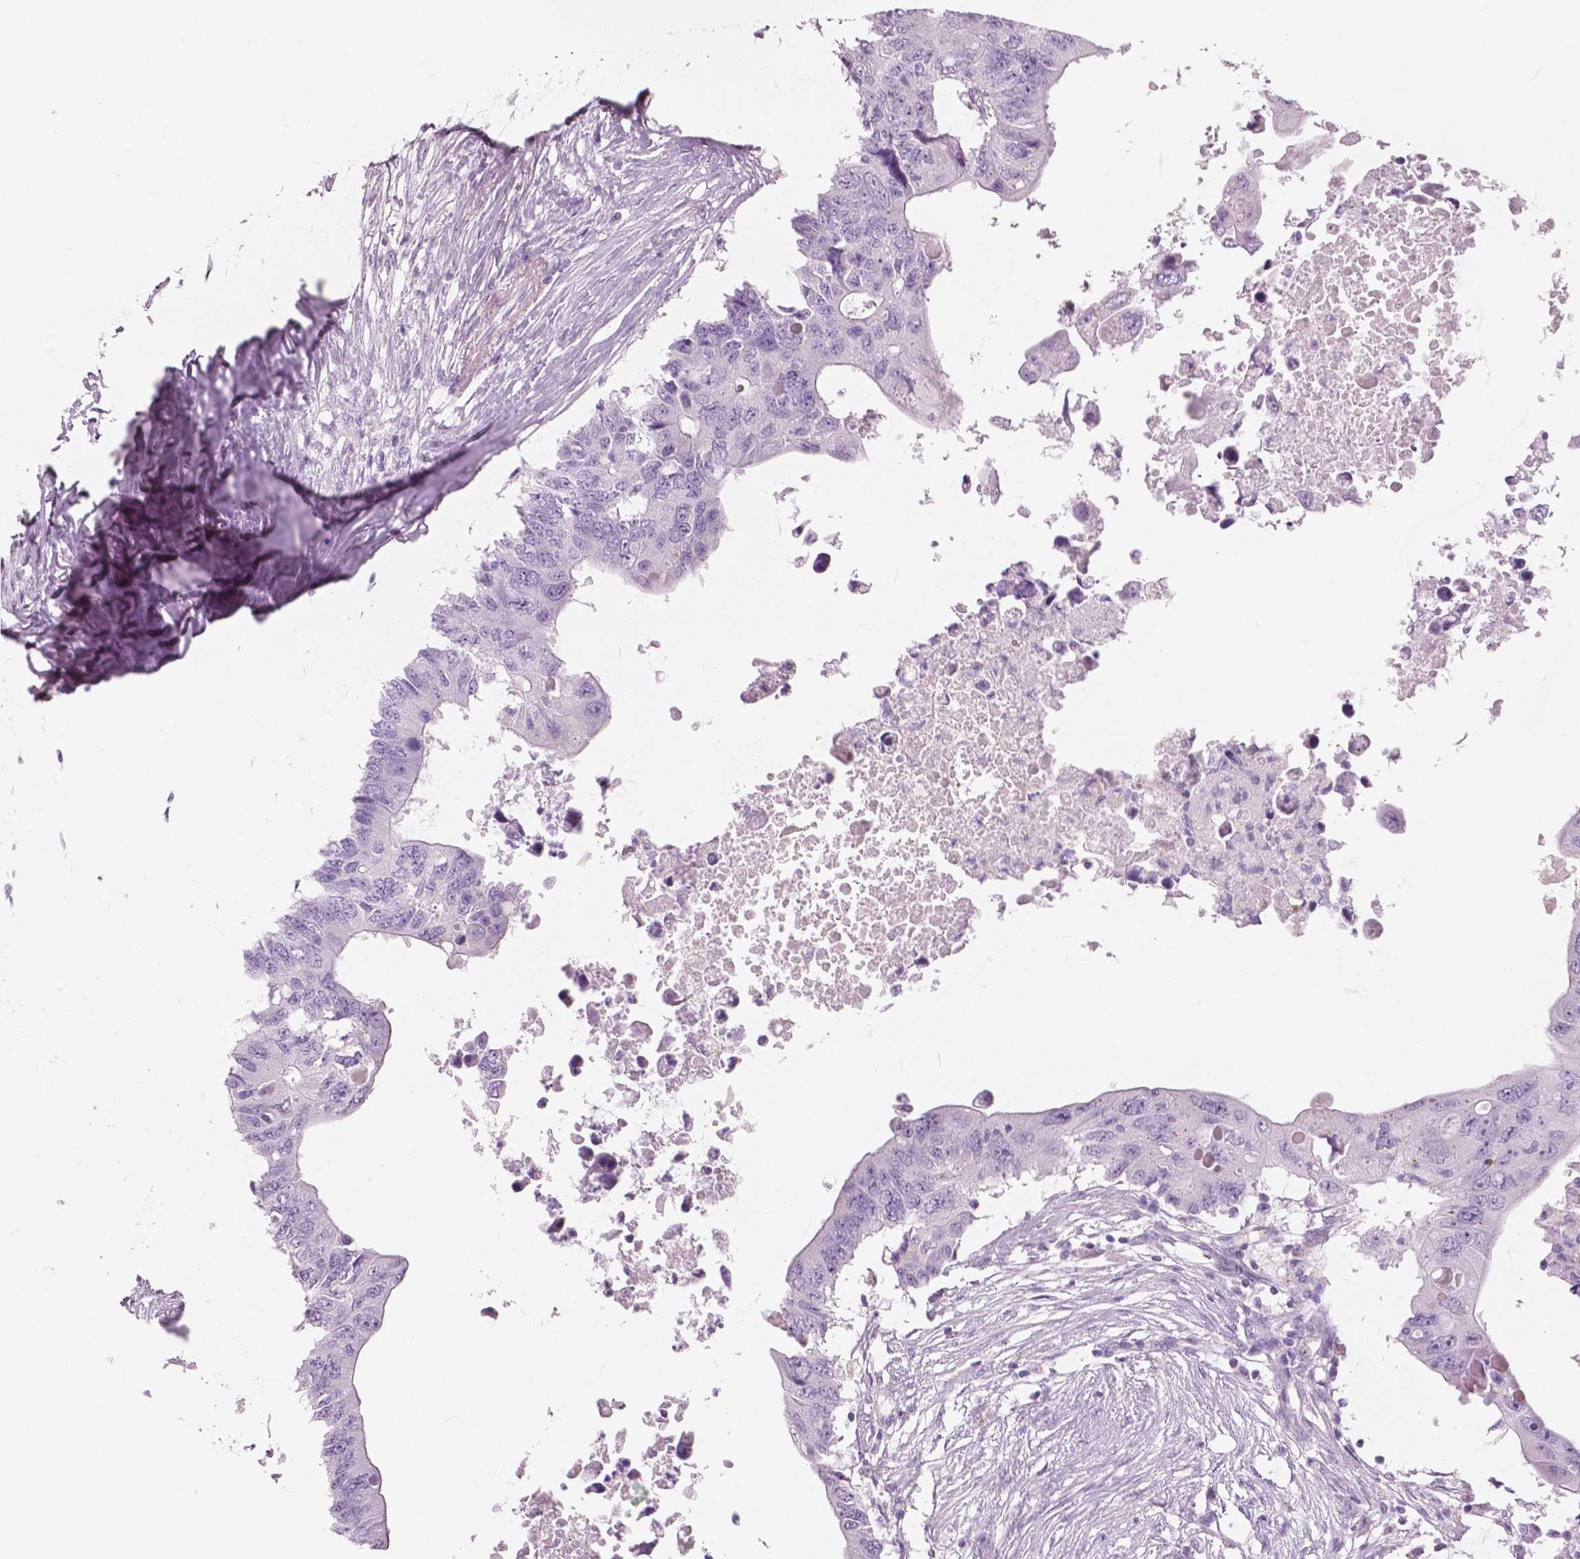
{"staining": {"intensity": "negative", "quantity": "none", "location": "none"}, "tissue": "colorectal cancer", "cell_type": "Tumor cells", "image_type": "cancer", "snomed": [{"axis": "morphology", "description": "Adenocarcinoma, NOS"}, {"axis": "topography", "description": "Colon"}], "caption": "IHC of human colorectal adenocarcinoma exhibits no staining in tumor cells. (DAB immunohistochemistry (IHC) visualized using brightfield microscopy, high magnification).", "gene": "A4GNT", "patient": {"sex": "male", "age": 71}}